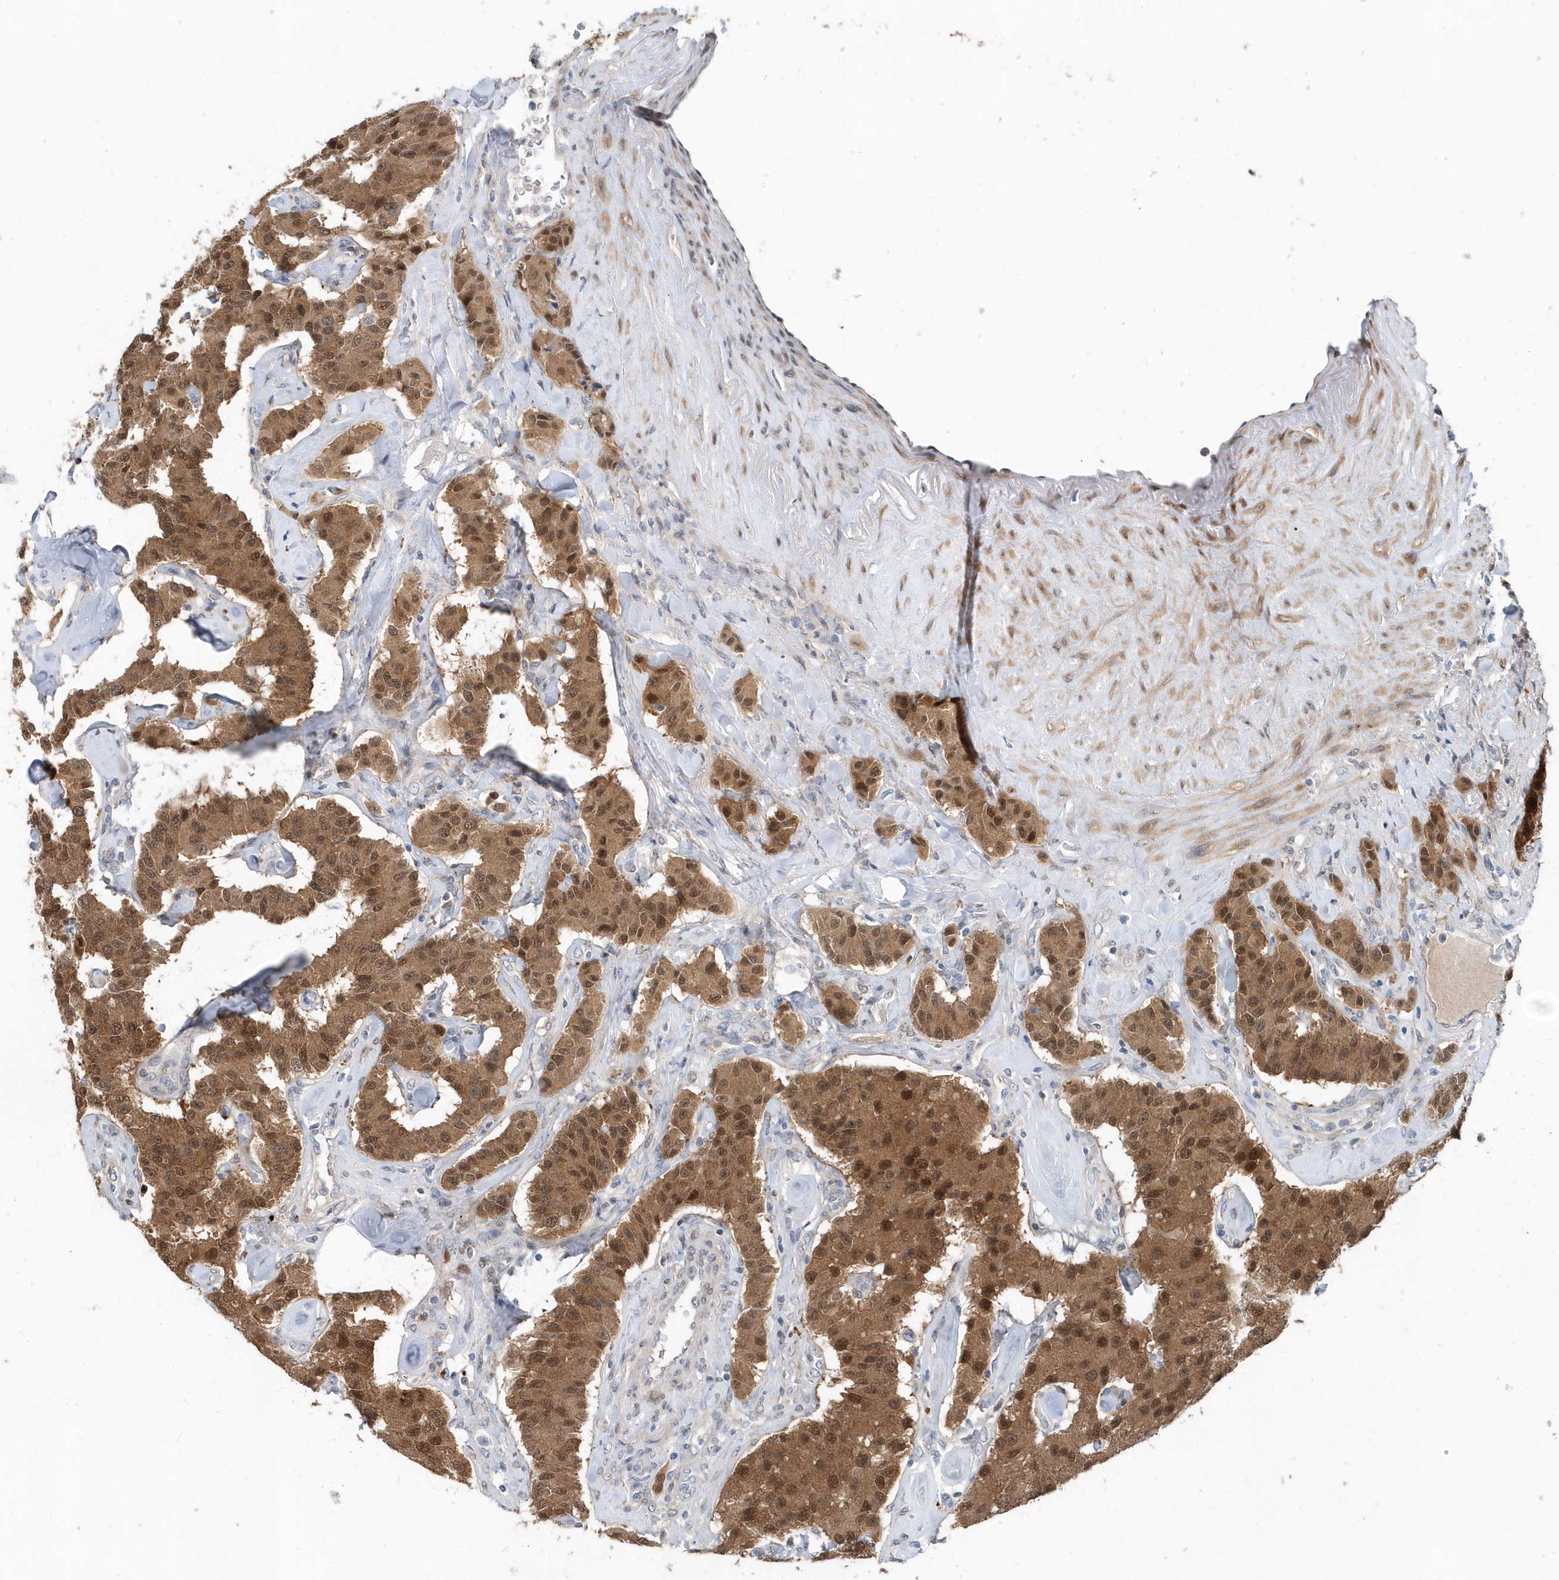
{"staining": {"intensity": "strong", "quantity": ">75%", "location": "cytoplasmic/membranous,nuclear"}, "tissue": "carcinoid", "cell_type": "Tumor cells", "image_type": "cancer", "snomed": [{"axis": "morphology", "description": "Carcinoid, malignant, NOS"}, {"axis": "topography", "description": "Pancreas"}], "caption": "Immunohistochemistry (IHC) micrograph of human malignant carcinoid stained for a protein (brown), which shows high levels of strong cytoplasmic/membranous and nuclear positivity in about >75% of tumor cells.", "gene": "PFN2", "patient": {"sex": "male", "age": 41}}